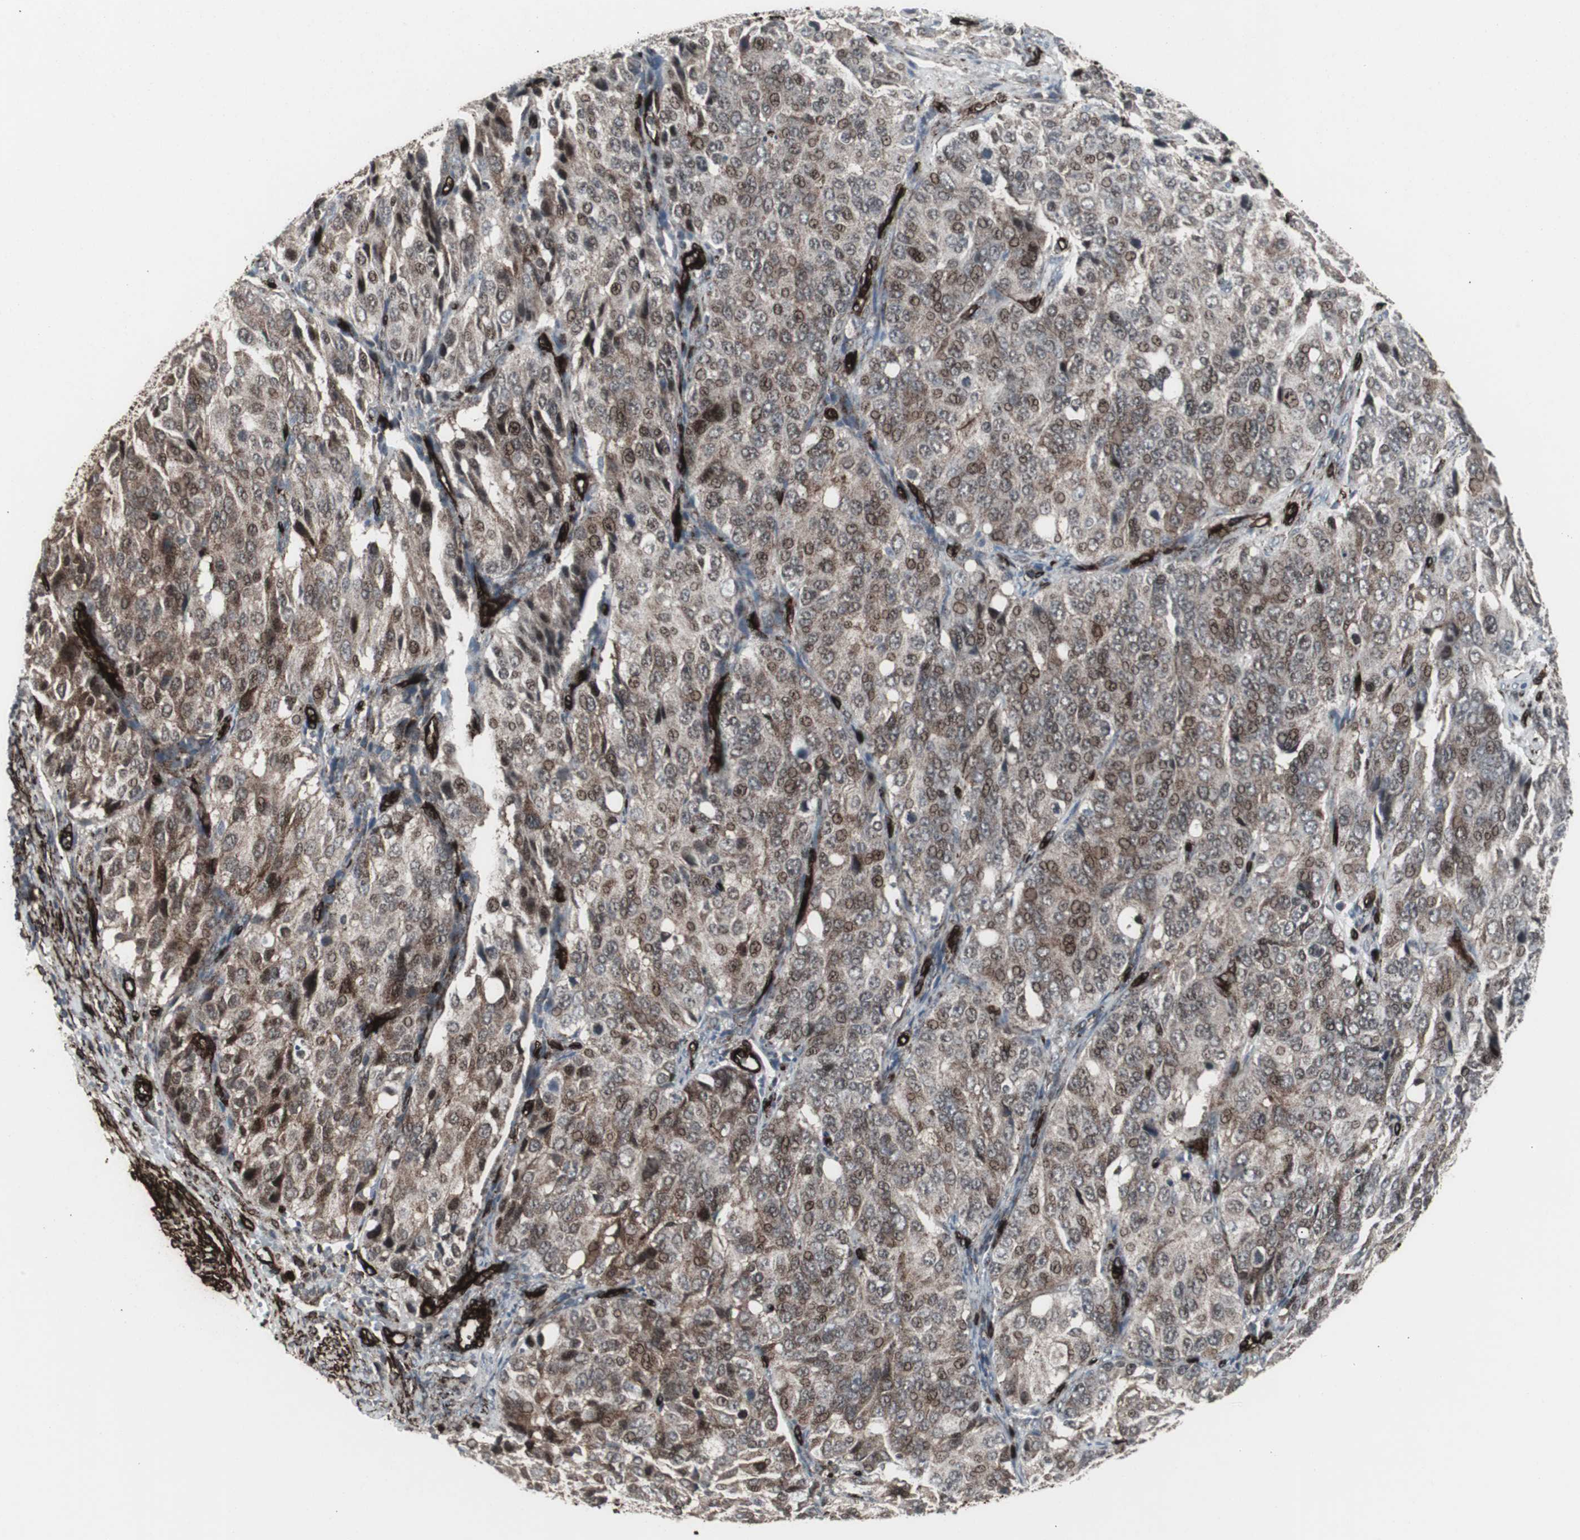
{"staining": {"intensity": "moderate", "quantity": "25%-75%", "location": "cytoplasmic/membranous,nuclear"}, "tissue": "ovarian cancer", "cell_type": "Tumor cells", "image_type": "cancer", "snomed": [{"axis": "morphology", "description": "Carcinoma, endometroid"}, {"axis": "topography", "description": "Ovary"}], "caption": "Ovarian endometroid carcinoma stained for a protein exhibits moderate cytoplasmic/membranous and nuclear positivity in tumor cells.", "gene": "PDGFA", "patient": {"sex": "female", "age": 51}}